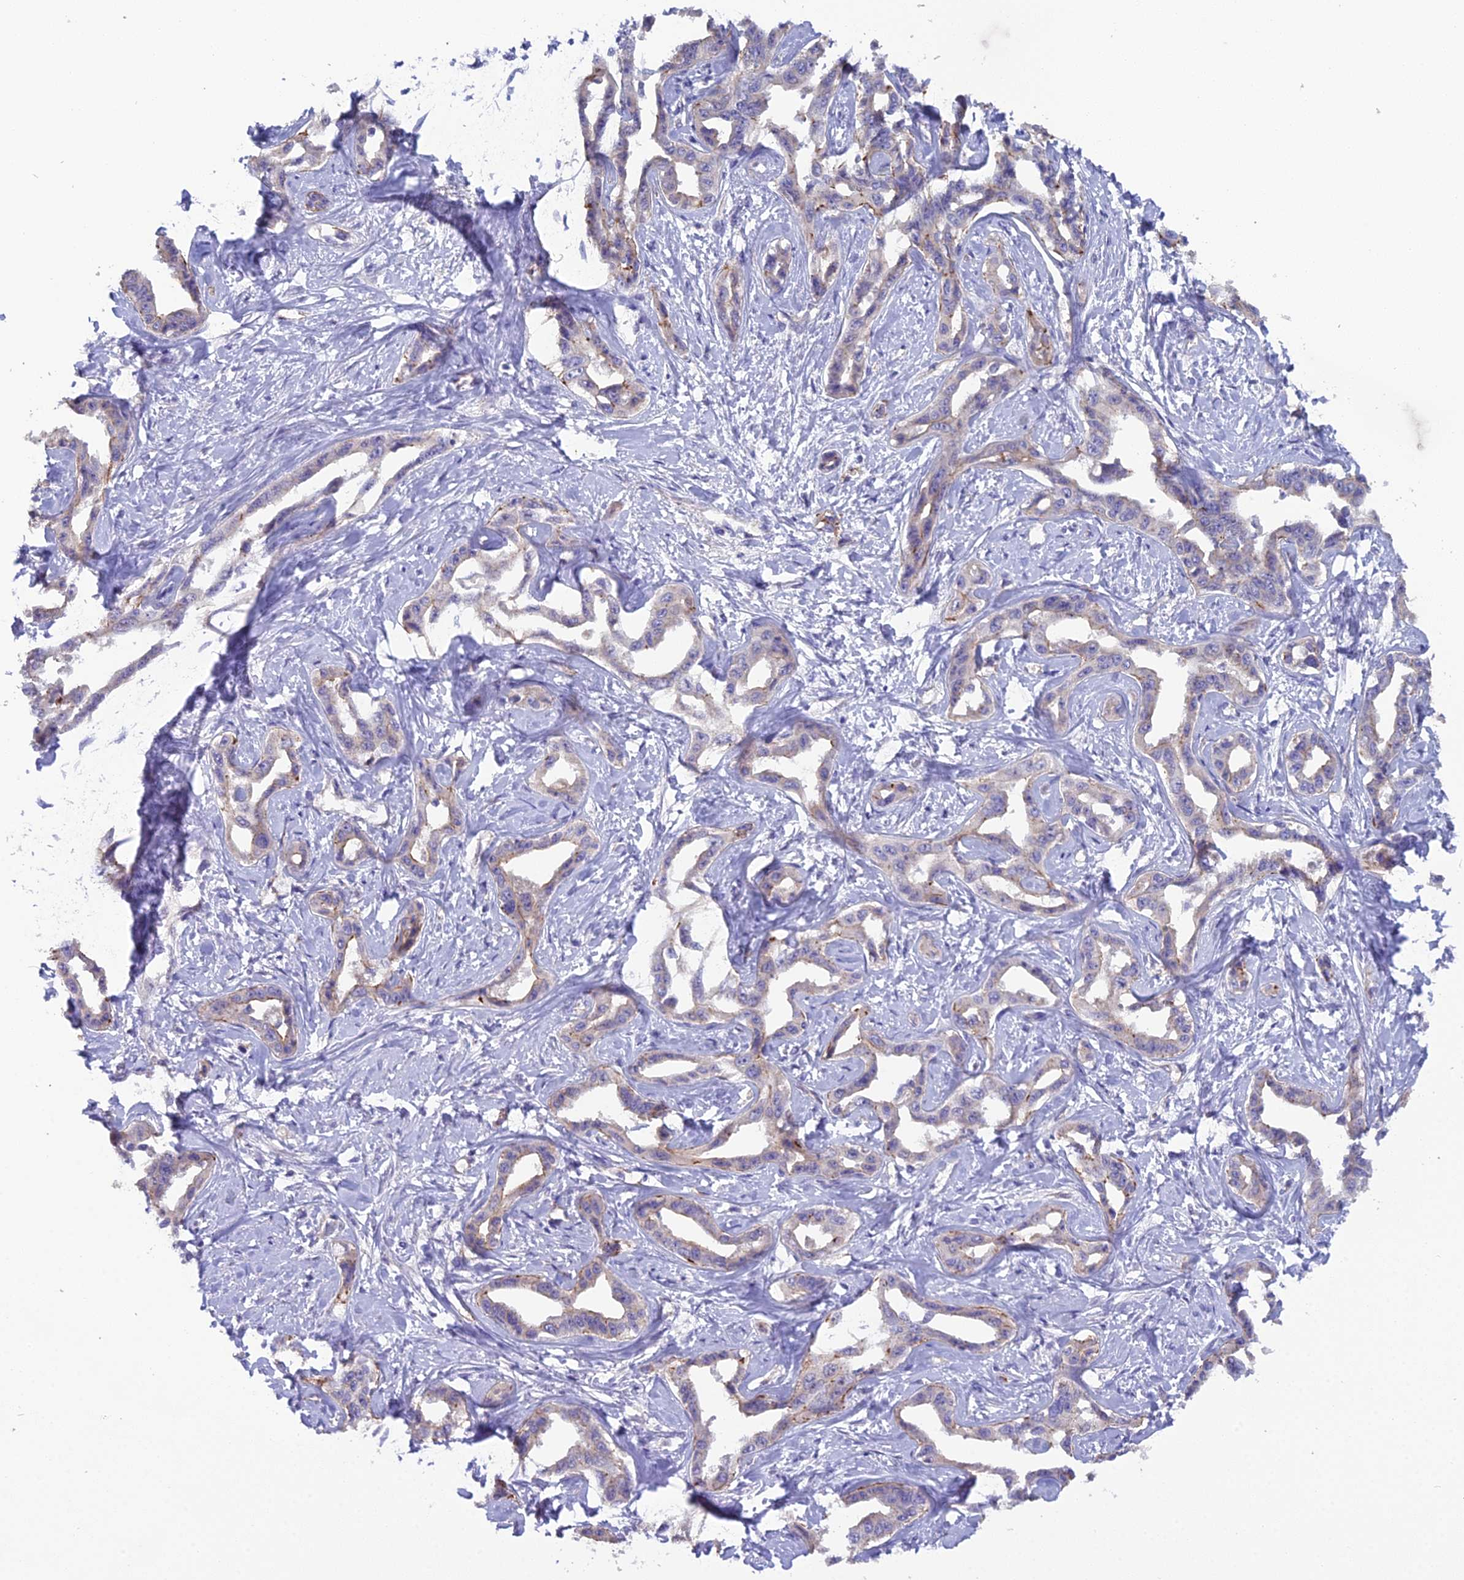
{"staining": {"intensity": "moderate", "quantity": "<25%", "location": "cytoplasmic/membranous"}, "tissue": "liver cancer", "cell_type": "Tumor cells", "image_type": "cancer", "snomed": [{"axis": "morphology", "description": "Cholangiocarcinoma"}, {"axis": "topography", "description": "Liver"}], "caption": "The micrograph exhibits a brown stain indicating the presence of a protein in the cytoplasmic/membranous of tumor cells in liver cholangiocarcinoma.", "gene": "CFAP47", "patient": {"sex": "male", "age": 59}}